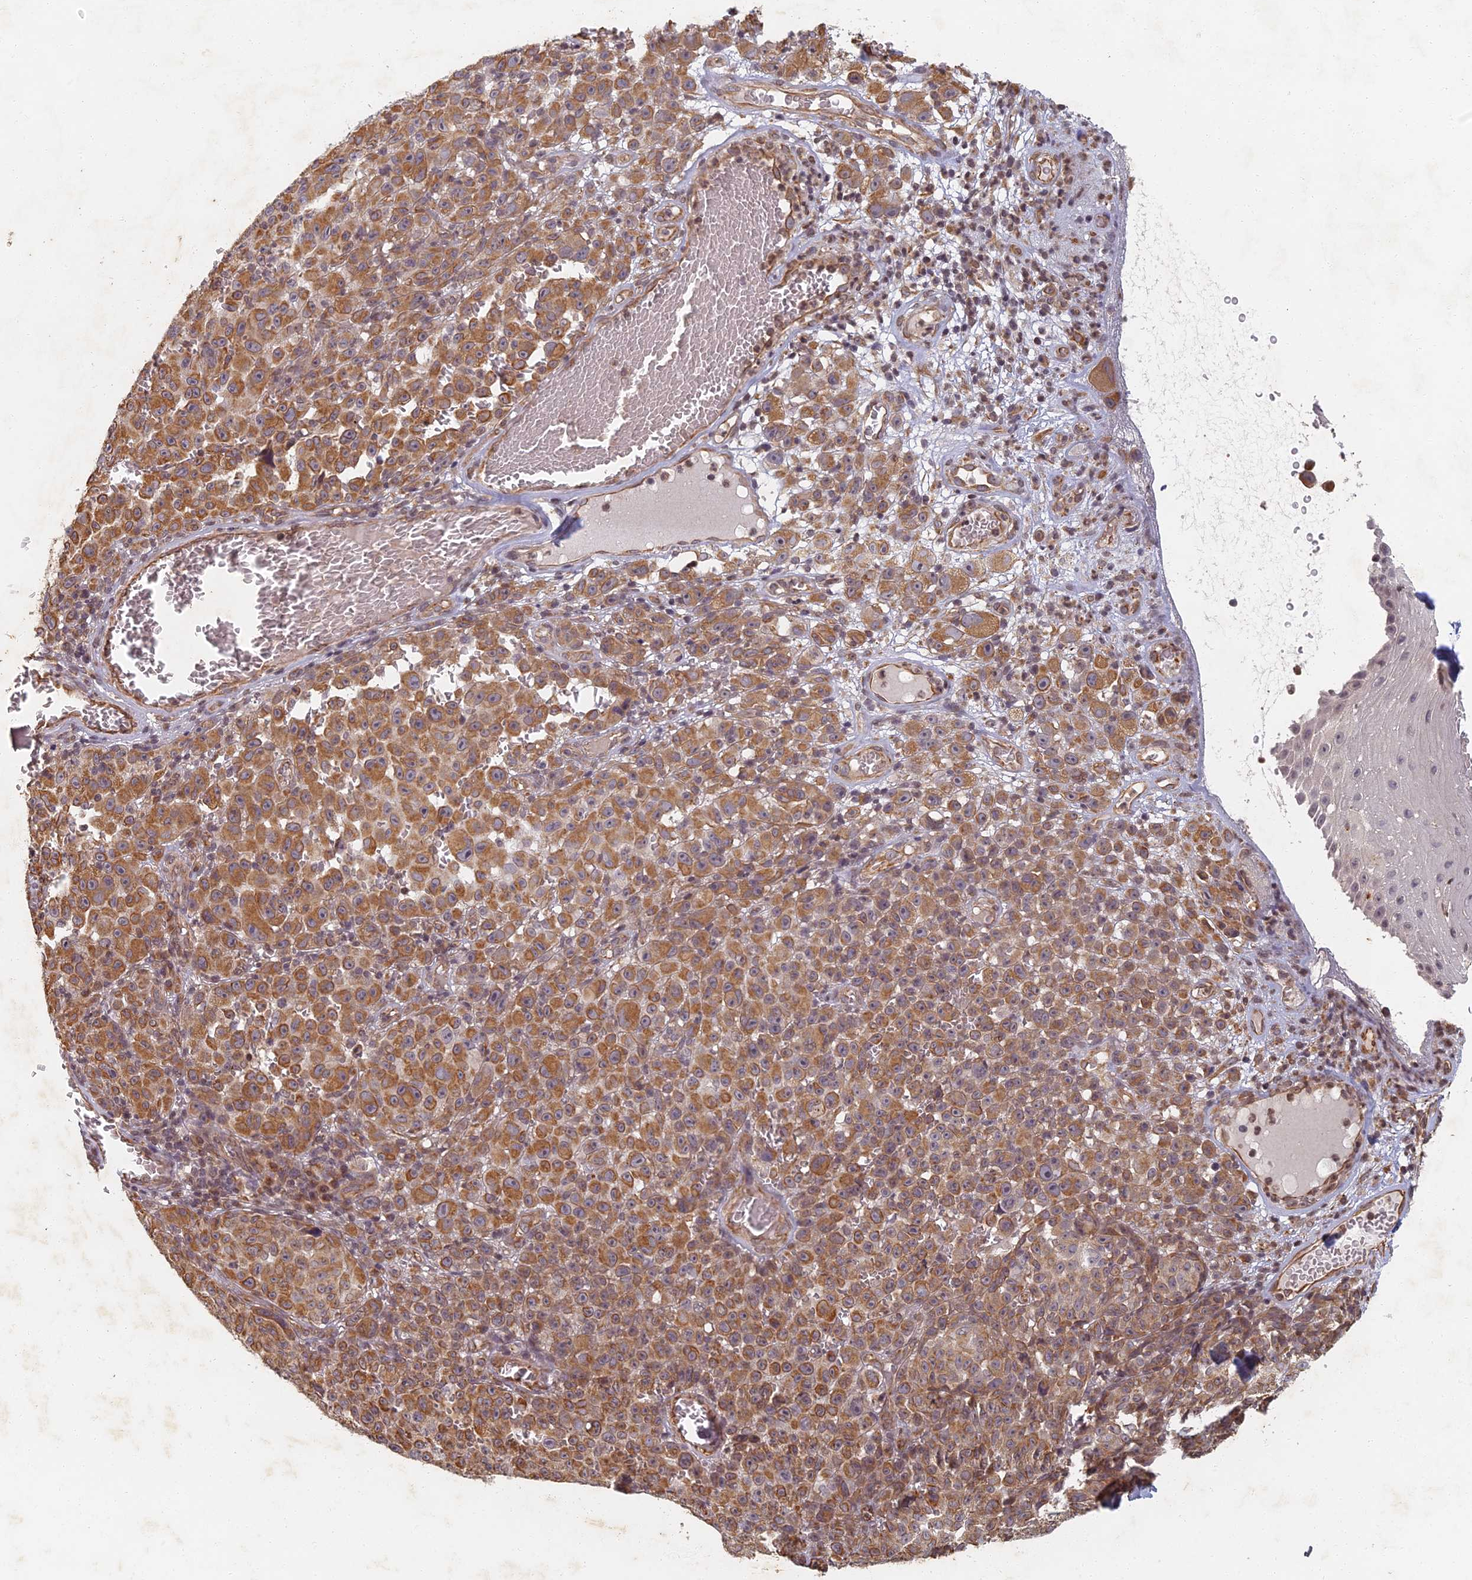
{"staining": {"intensity": "moderate", "quantity": ">75%", "location": "cytoplasmic/membranous"}, "tissue": "melanoma", "cell_type": "Tumor cells", "image_type": "cancer", "snomed": [{"axis": "morphology", "description": "Malignant melanoma, NOS"}, {"axis": "topography", "description": "Skin"}], "caption": "A histopathology image of human malignant melanoma stained for a protein exhibits moderate cytoplasmic/membranous brown staining in tumor cells. (DAB (3,3'-diaminobenzidine) IHC, brown staining for protein, blue staining for nuclei).", "gene": "ABCB10", "patient": {"sex": "female", "age": 82}}